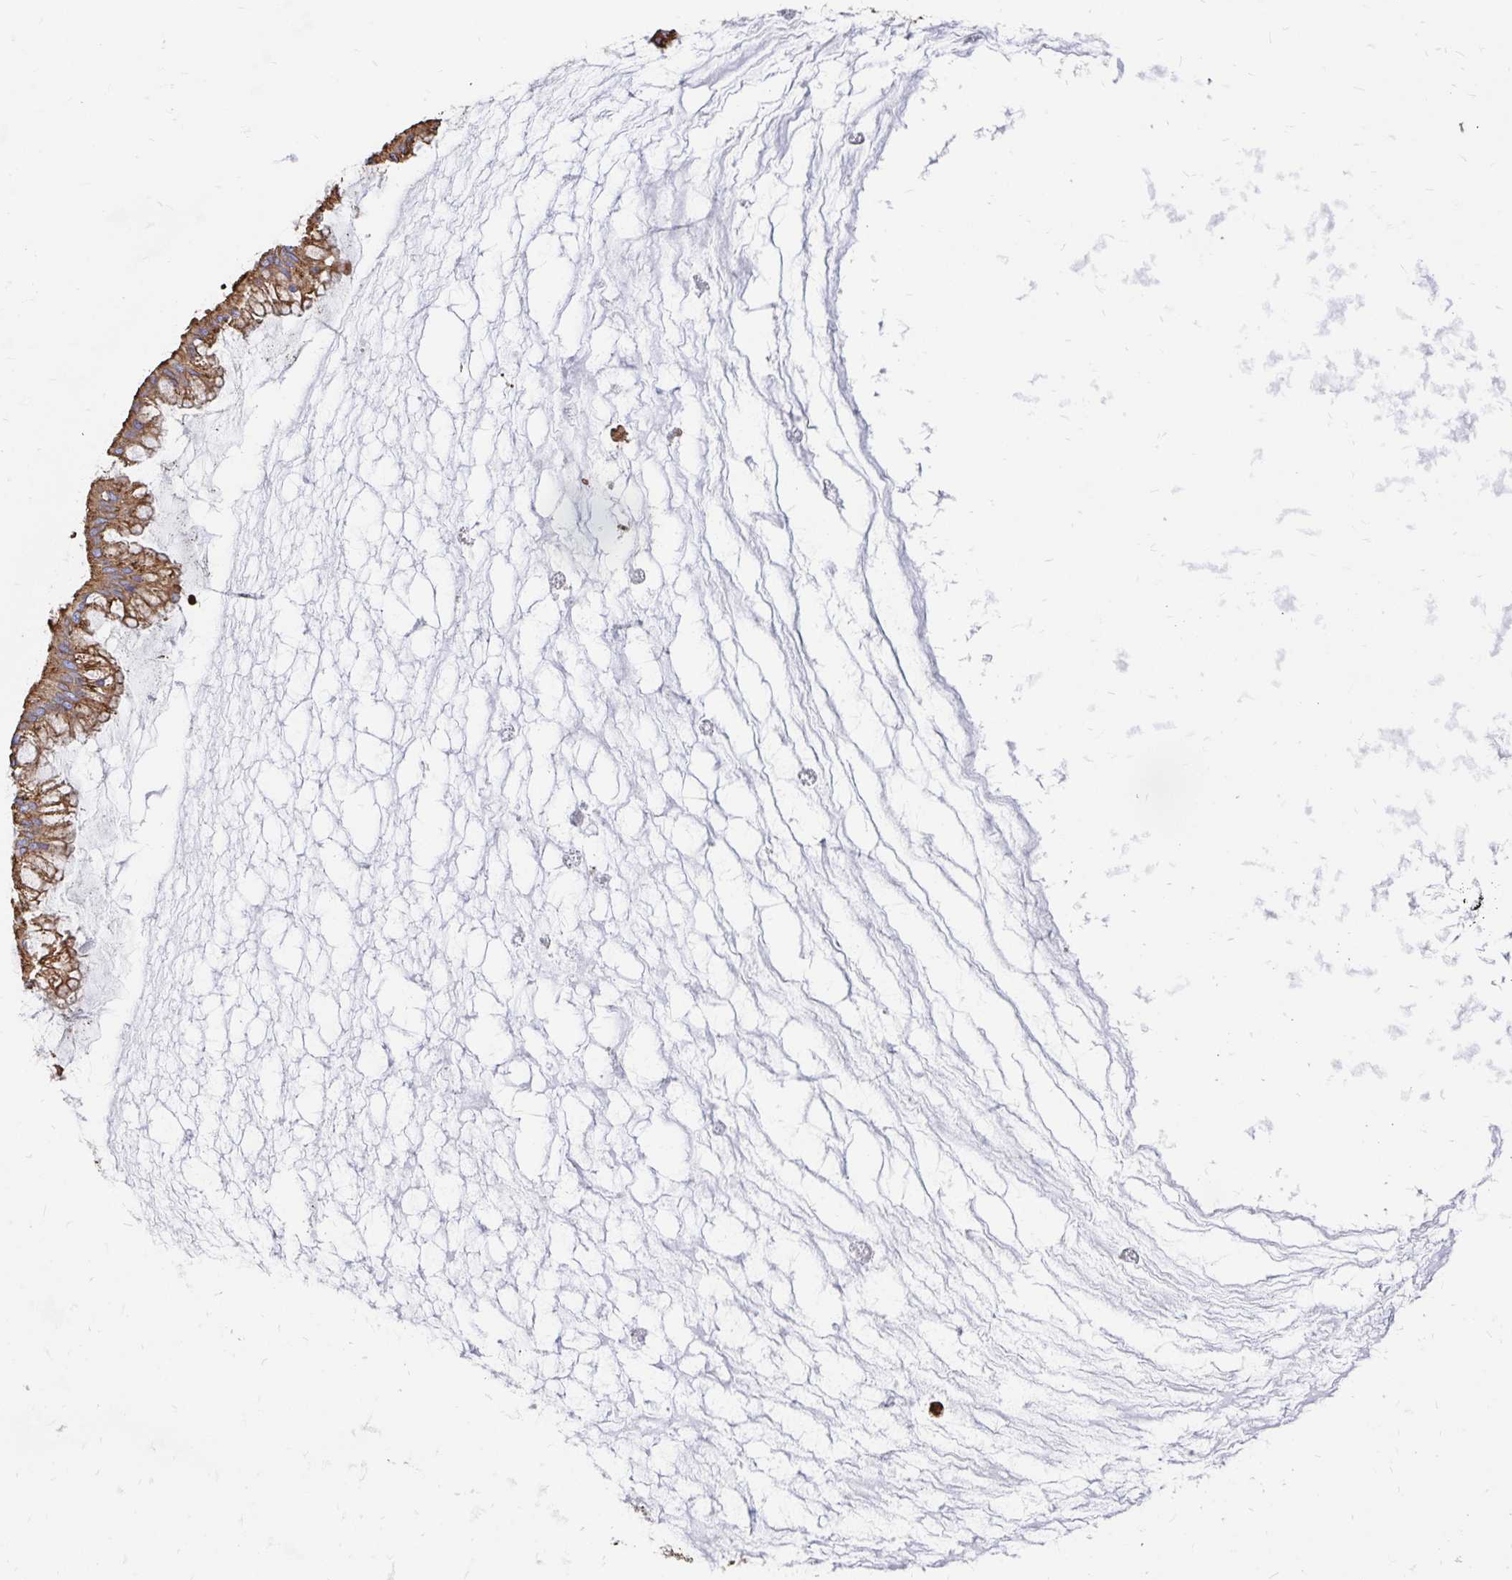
{"staining": {"intensity": "moderate", "quantity": ">75%", "location": "cytoplasmic/membranous"}, "tissue": "ovarian cancer", "cell_type": "Tumor cells", "image_type": "cancer", "snomed": [{"axis": "morphology", "description": "Cystadenocarcinoma, mucinous, NOS"}, {"axis": "topography", "description": "Ovary"}], "caption": "Immunohistochemical staining of ovarian cancer (mucinous cystadenocarcinoma) exhibits medium levels of moderate cytoplasmic/membranous positivity in approximately >75% of tumor cells.", "gene": "CLTC", "patient": {"sex": "female", "age": 73}}